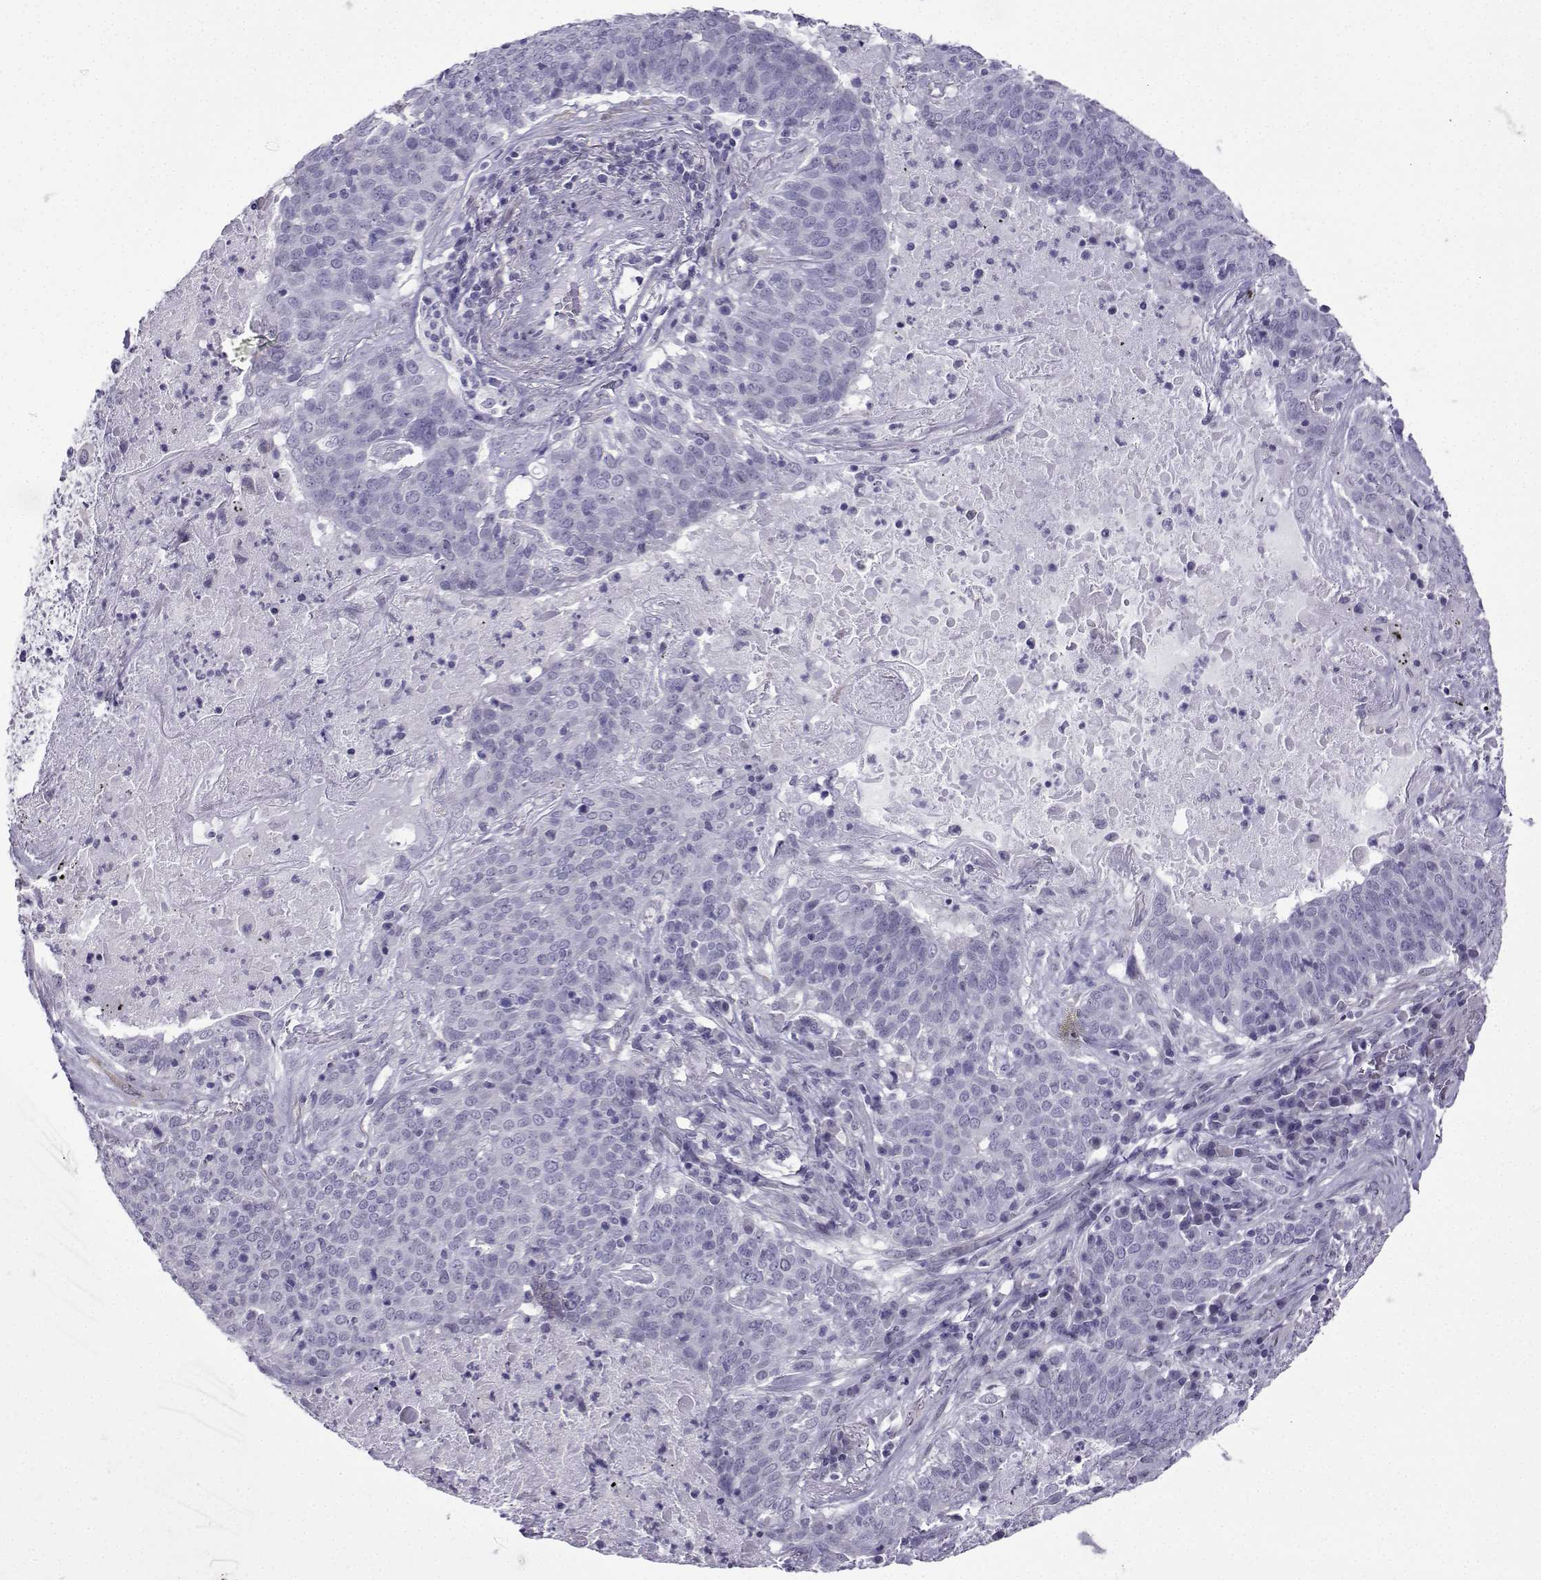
{"staining": {"intensity": "negative", "quantity": "none", "location": "none"}, "tissue": "lung cancer", "cell_type": "Tumor cells", "image_type": "cancer", "snomed": [{"axis": "morphology", "description": "Squamous cell carcinoma, NOS"}, {"axis": "topography", "description": "Lung"}], "caption": "Lung squamous cell carcinoma stained for a protein using immunohistochemistry (IHC) demonstrates no positivity tumor cells.", "gene": "KIF17", "patient": {"sex": "male", "age": 82}}